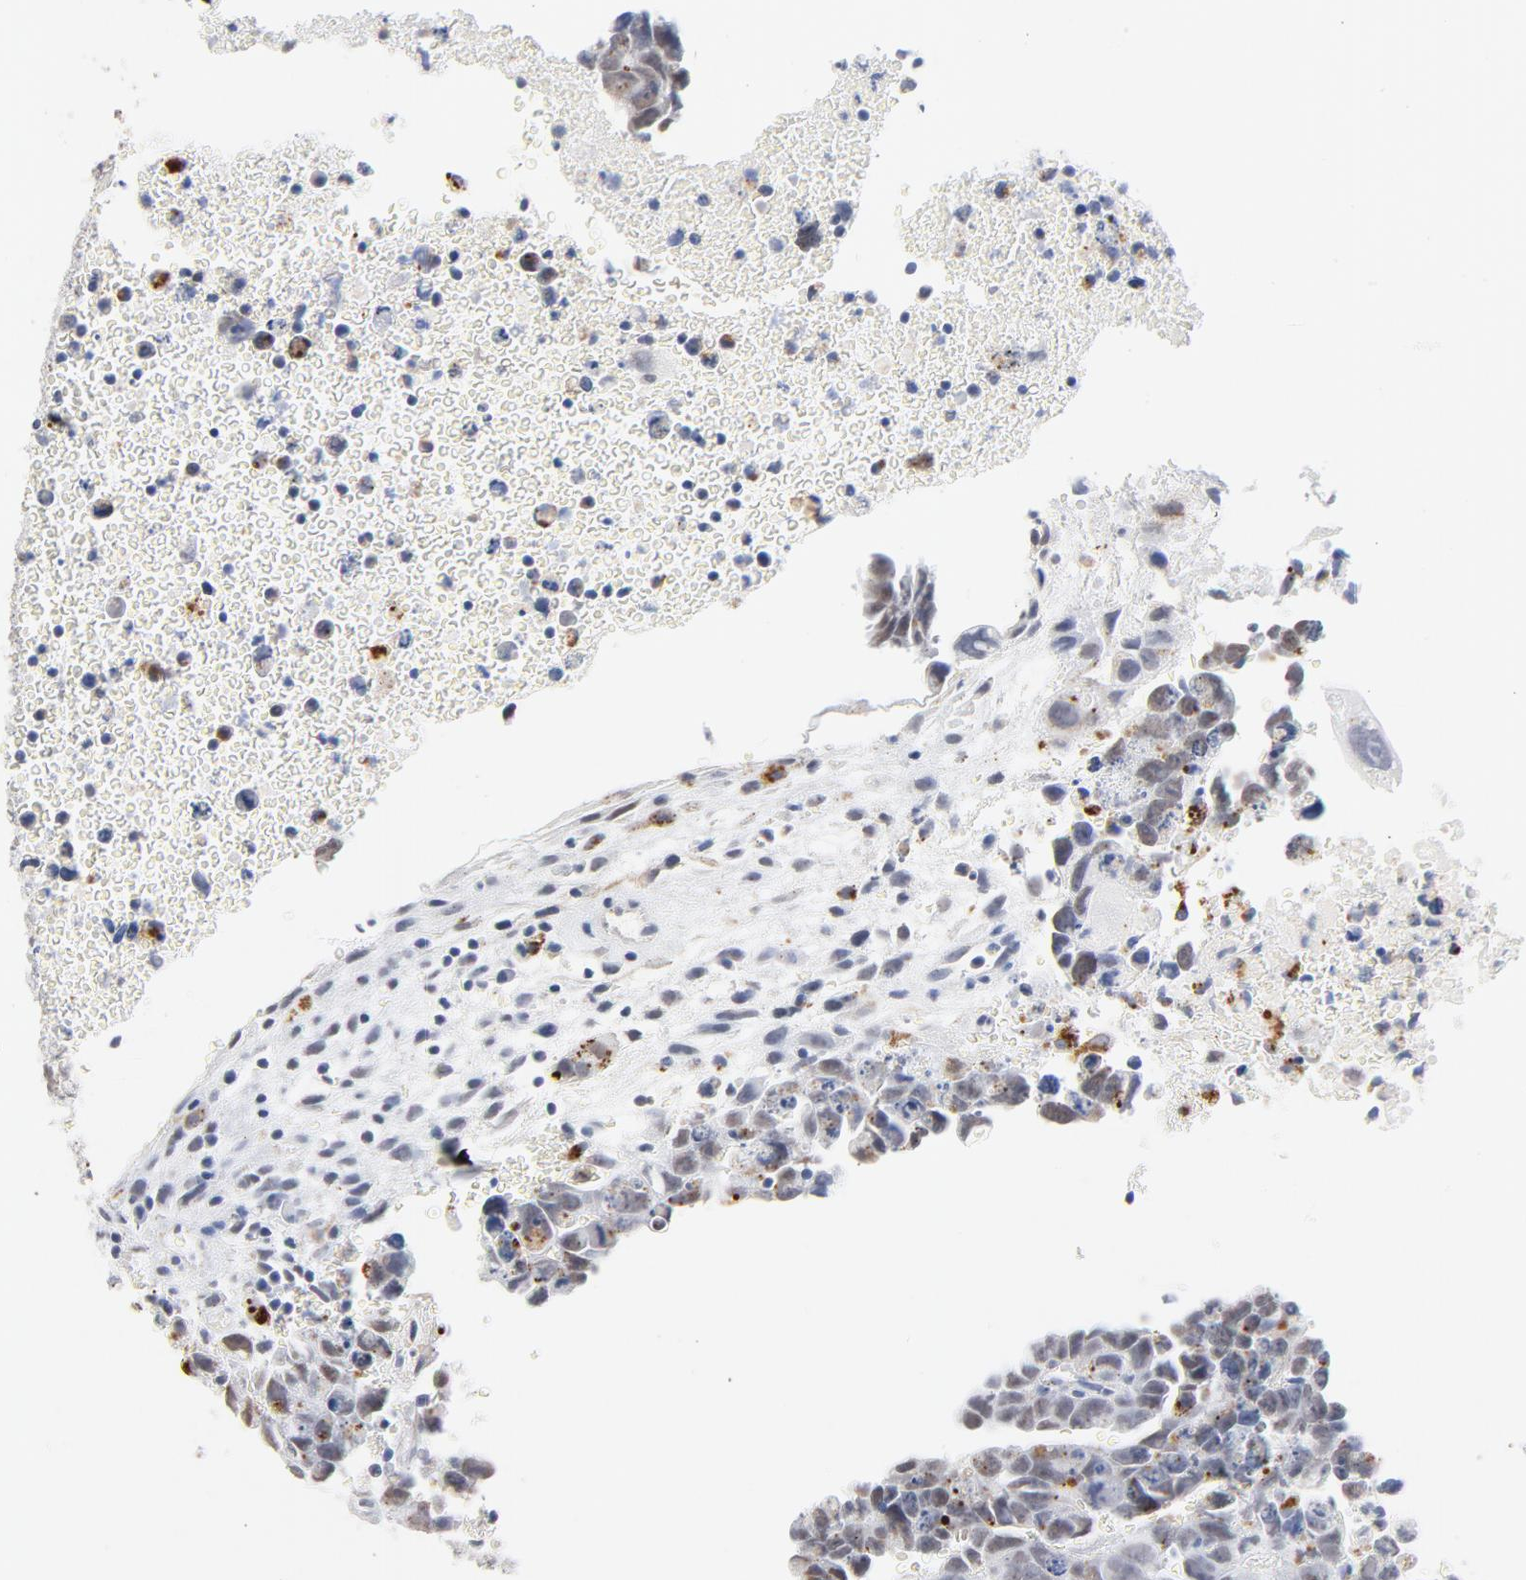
{"staining": {"intensity": "weak", "quantity": "<25%", "location": "cytoplasmic/membranous"}, "tissue": "testis cancer", "cell_type": "Tumor cells", "image_type": "cancer", "snomed": [{"axis": "morphology", "description": "Carcinoma, Embryonal, NOS"}, {"axis": "topography", "description": "Testis"}], "caption": "Photomicrograph shows no protein expression in tumor cells of testis embryonal carcinoma tissue.", "gene": "LTBP2", "patient": {"sex": "male", "age": 28}}